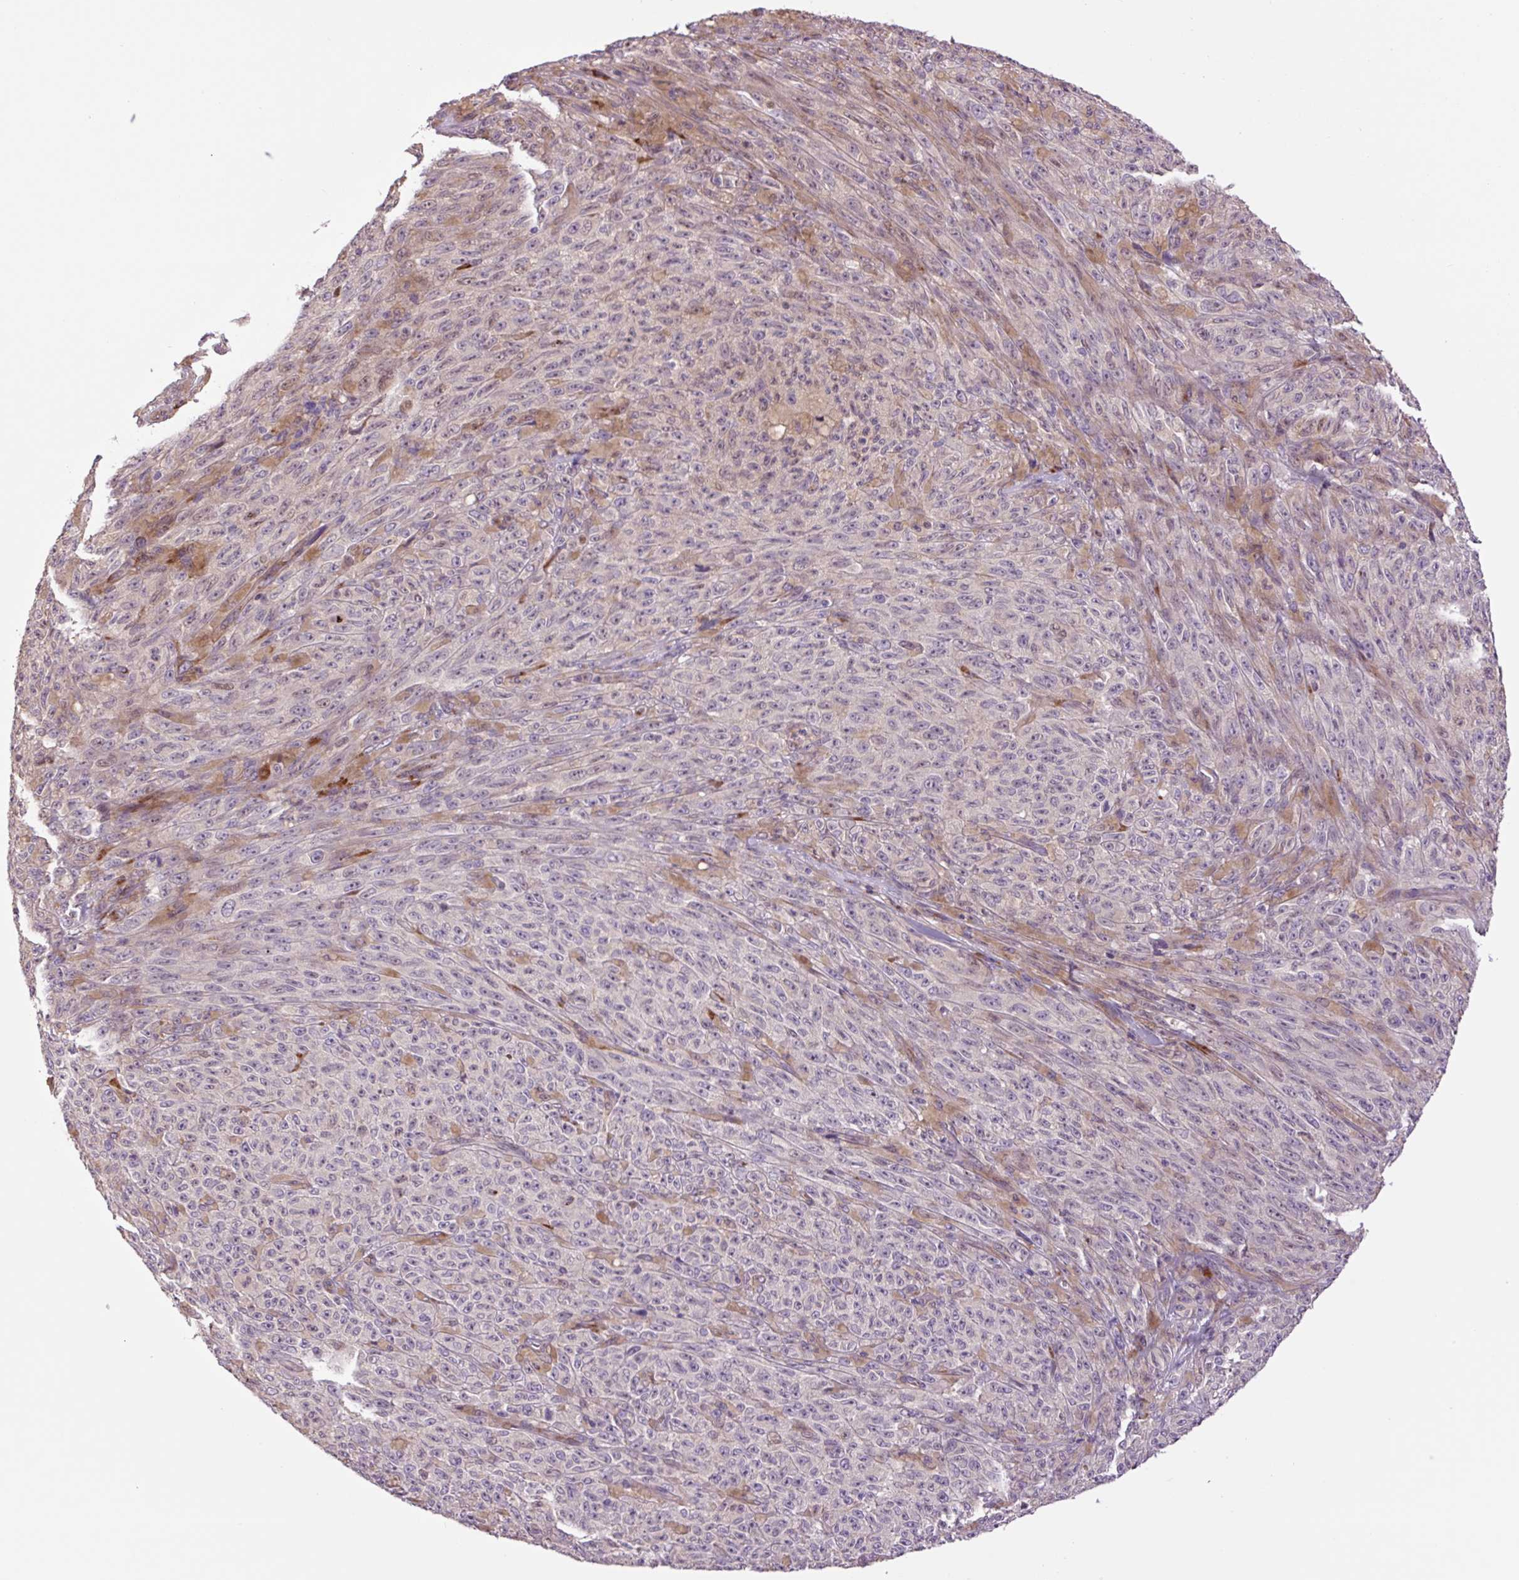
{"staining": {"intensity": "negative", "quantity": "none", "location": "none"}, "tissue": "melanoma", "cell_type": "Tumor cells", "image_type": "cancer", "snomed": [{"axis": "morphology", "description": "Malignant melanoma, NOS"}, {"axis": "topography", "description": "Skin"}], "caption": "Immunohistochemistry of human malignant melanoma reveals no staining in tumor cells.", "gene": "PLA2G4A", "patient": {"sex": "female", "age": 82}}